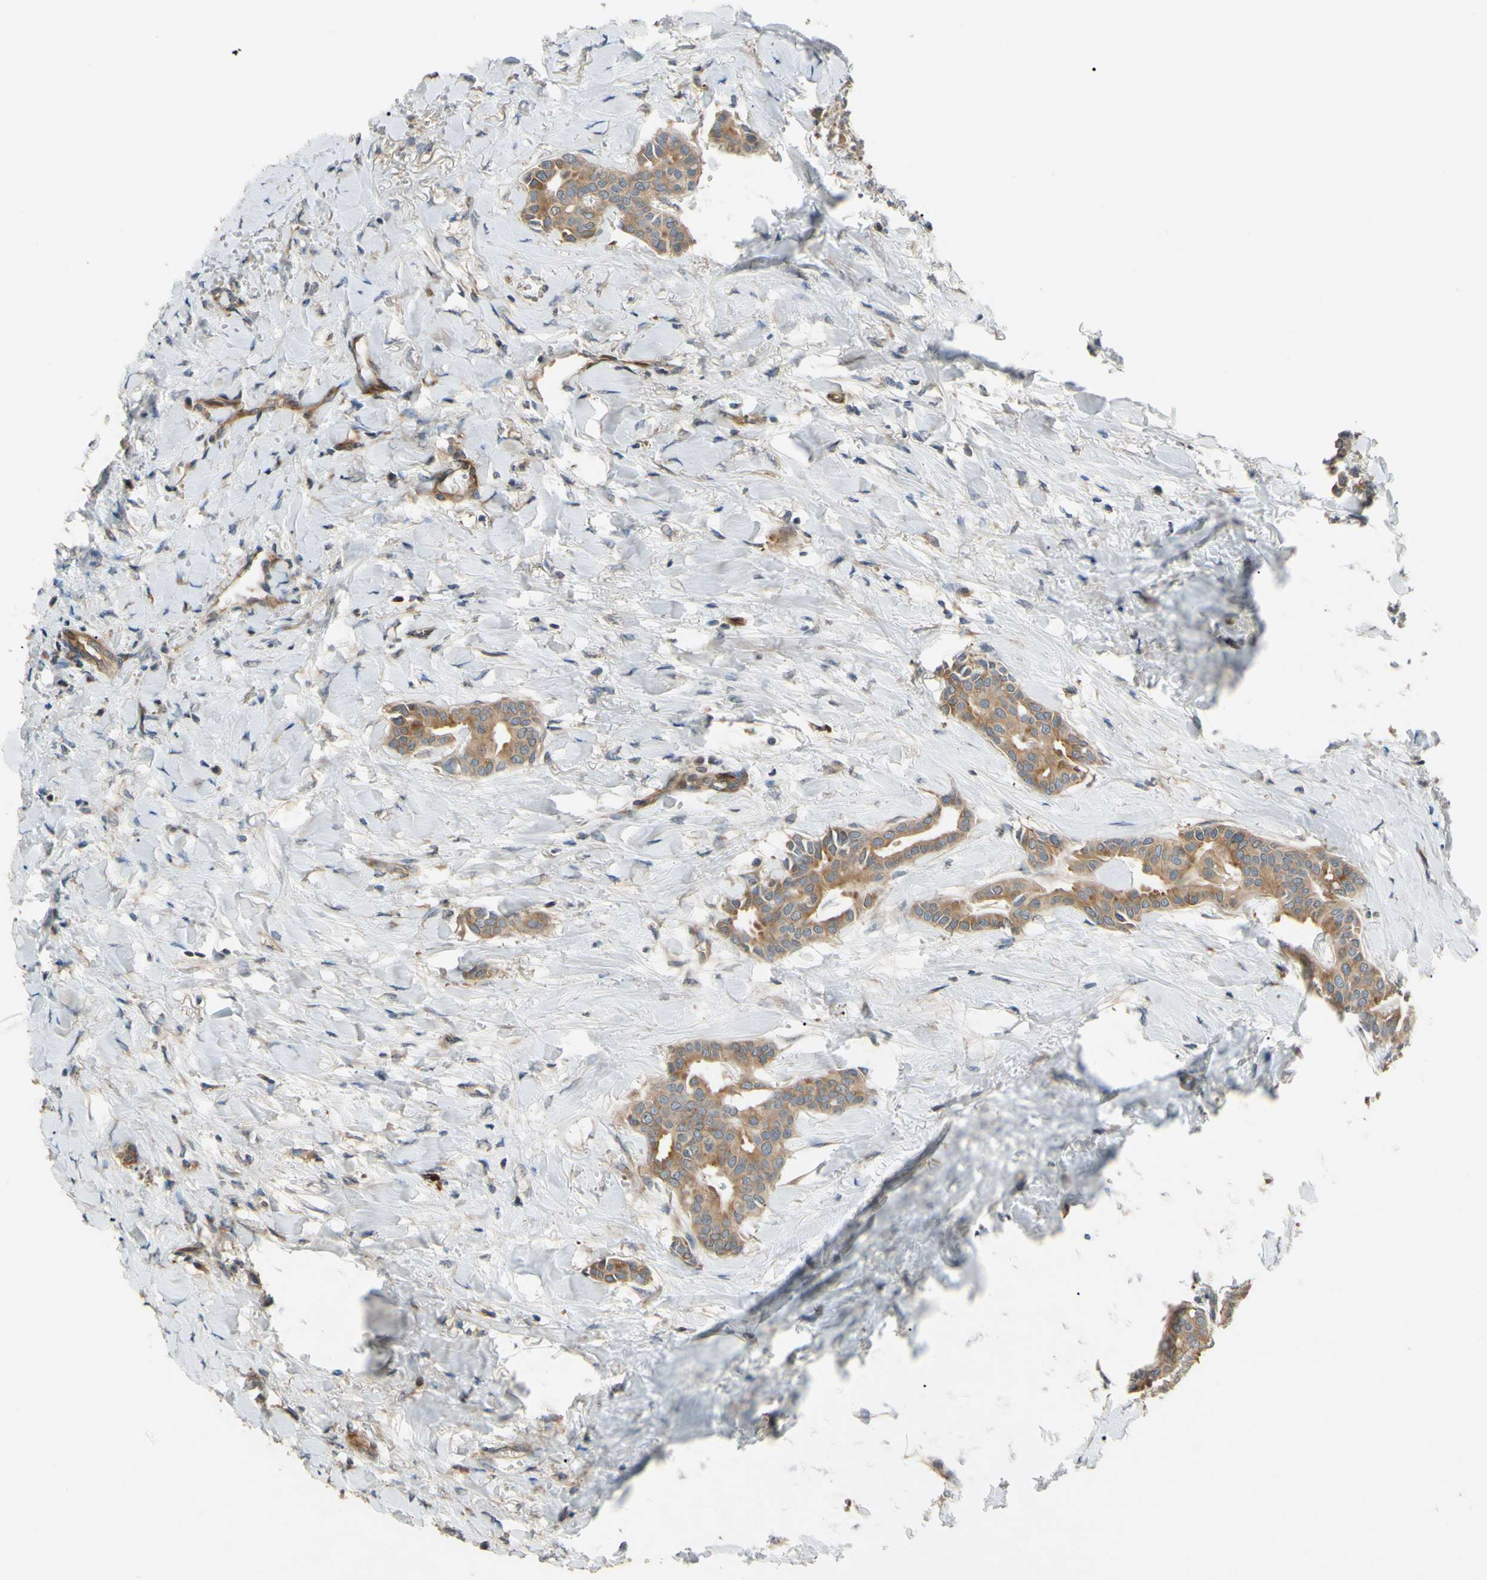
{"staining": {"intensity": "moderate", "quantity": ">75%", "location": "cytoplasmic/membranous"}, "tissue": "head and neck cancer", "cell_type": "Tumor cells", "image_type": "cancer", "snomed": [{"axis": "morphology", "description": "Adenocarcinoma, NOS"}, {"axis": "topography", "description": "Salivary gland"}, {"axis": "topography", "description": "Head-Neck"}], "caption": "Immunohistochemistry (IHC) image of neoplastic tissue: human adenocarcinoma (head and neck) stained using IHC demonstrates medium levels of moderate protein expression localized specifically in the cytoplasmic/membranous of tumor cells, appearing as a cytoplasmic/membranous brown color.", "gene": "SPTLC1", "patient": {"sex": "female", "age": 59}}